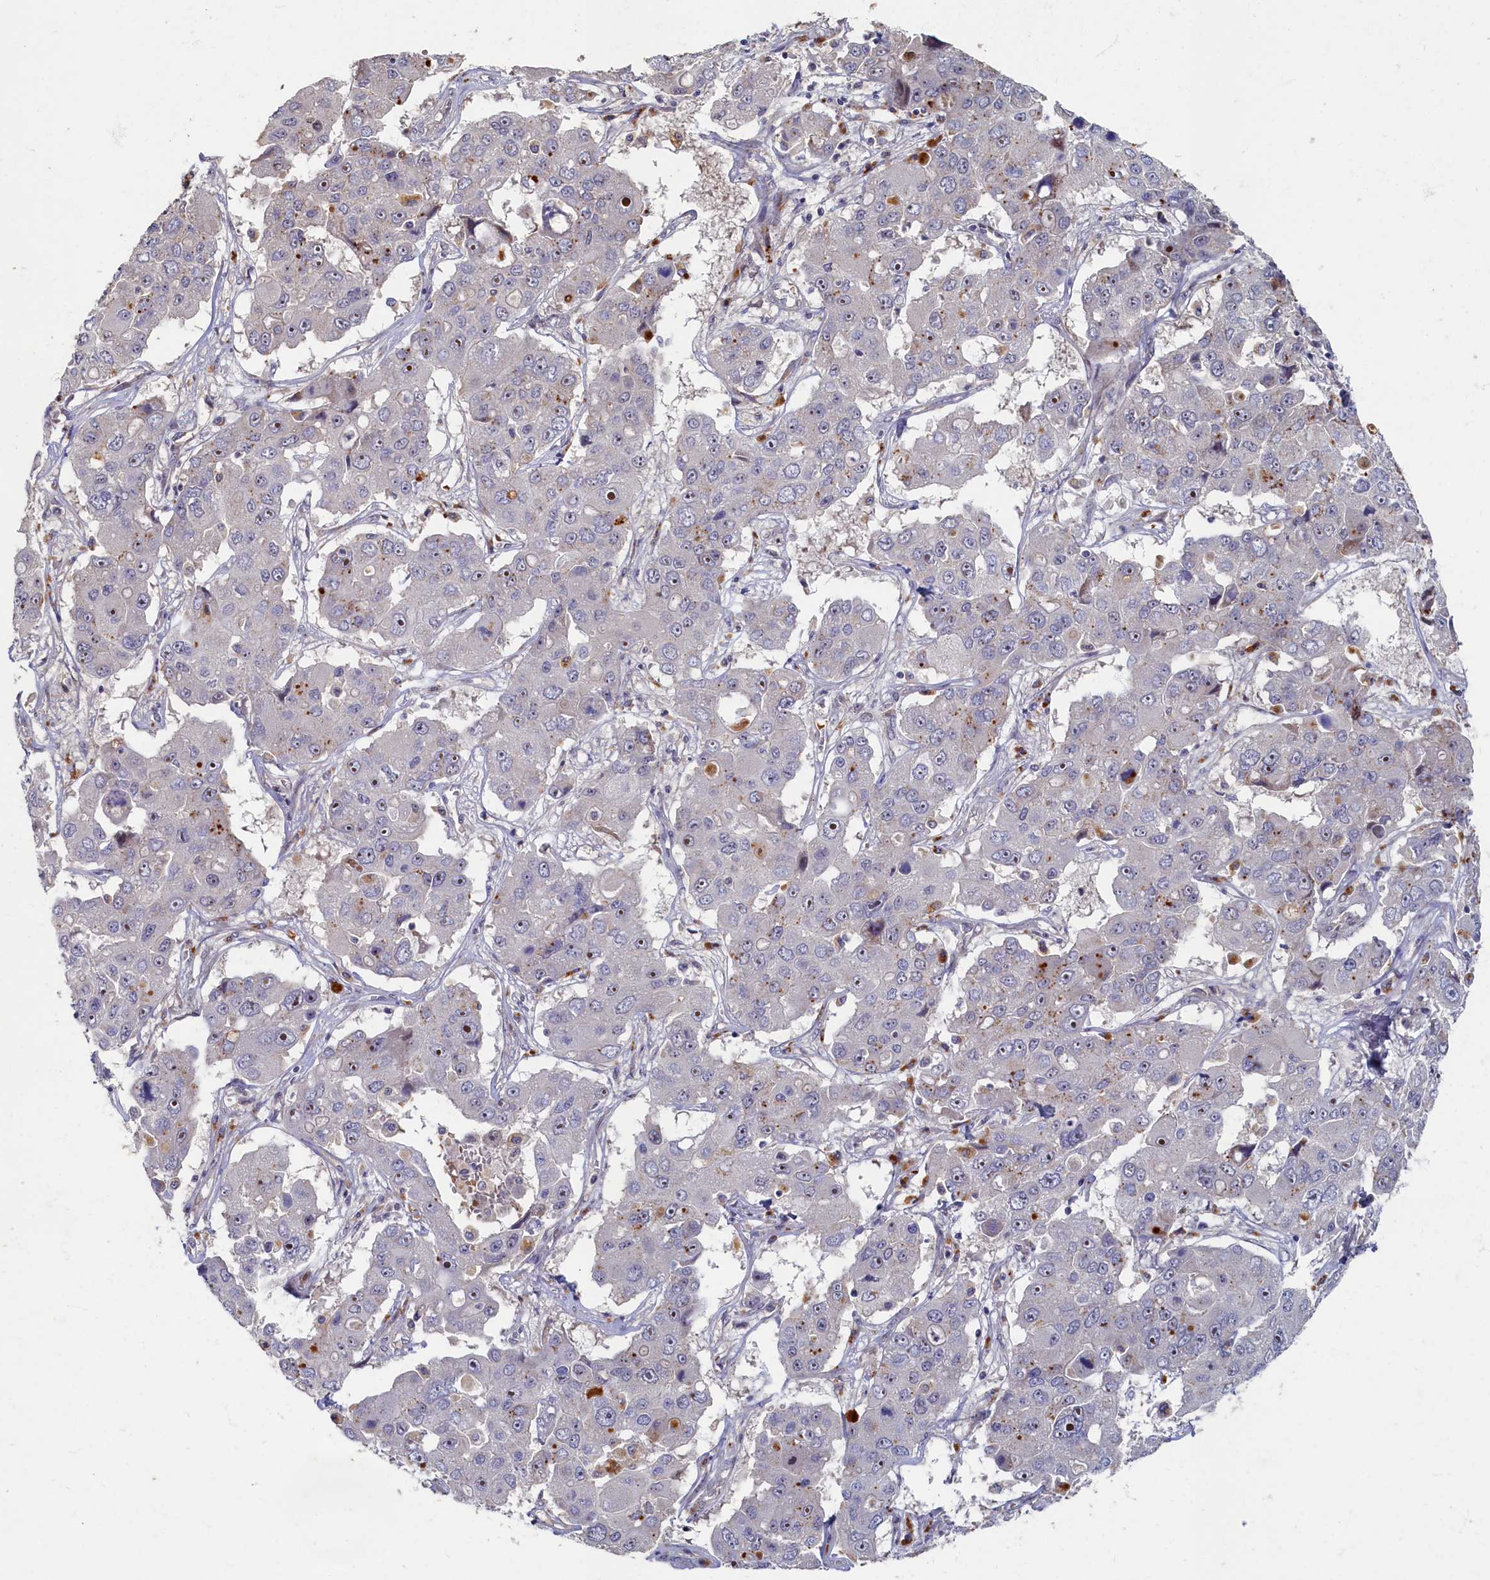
{"staining": {"intensity": "moderate", "quantity": "<25%", "location": "nuclear"}, "tissue": "liver cancer", "cell_type": "Tumor cells", "image_type": "cancer", "snomed": [{"axis": "morphology", "description": "Cholangiocarcinoma"}, {"axis": "topography", "description": "Liver"}], "caption": "The micrograph displays staining of liver cancer, revealing moderate nuclear protein expression (brown color) within tumor cells.", "gene": "HUNK", "patient": {"sex": "male", "age": 67}}